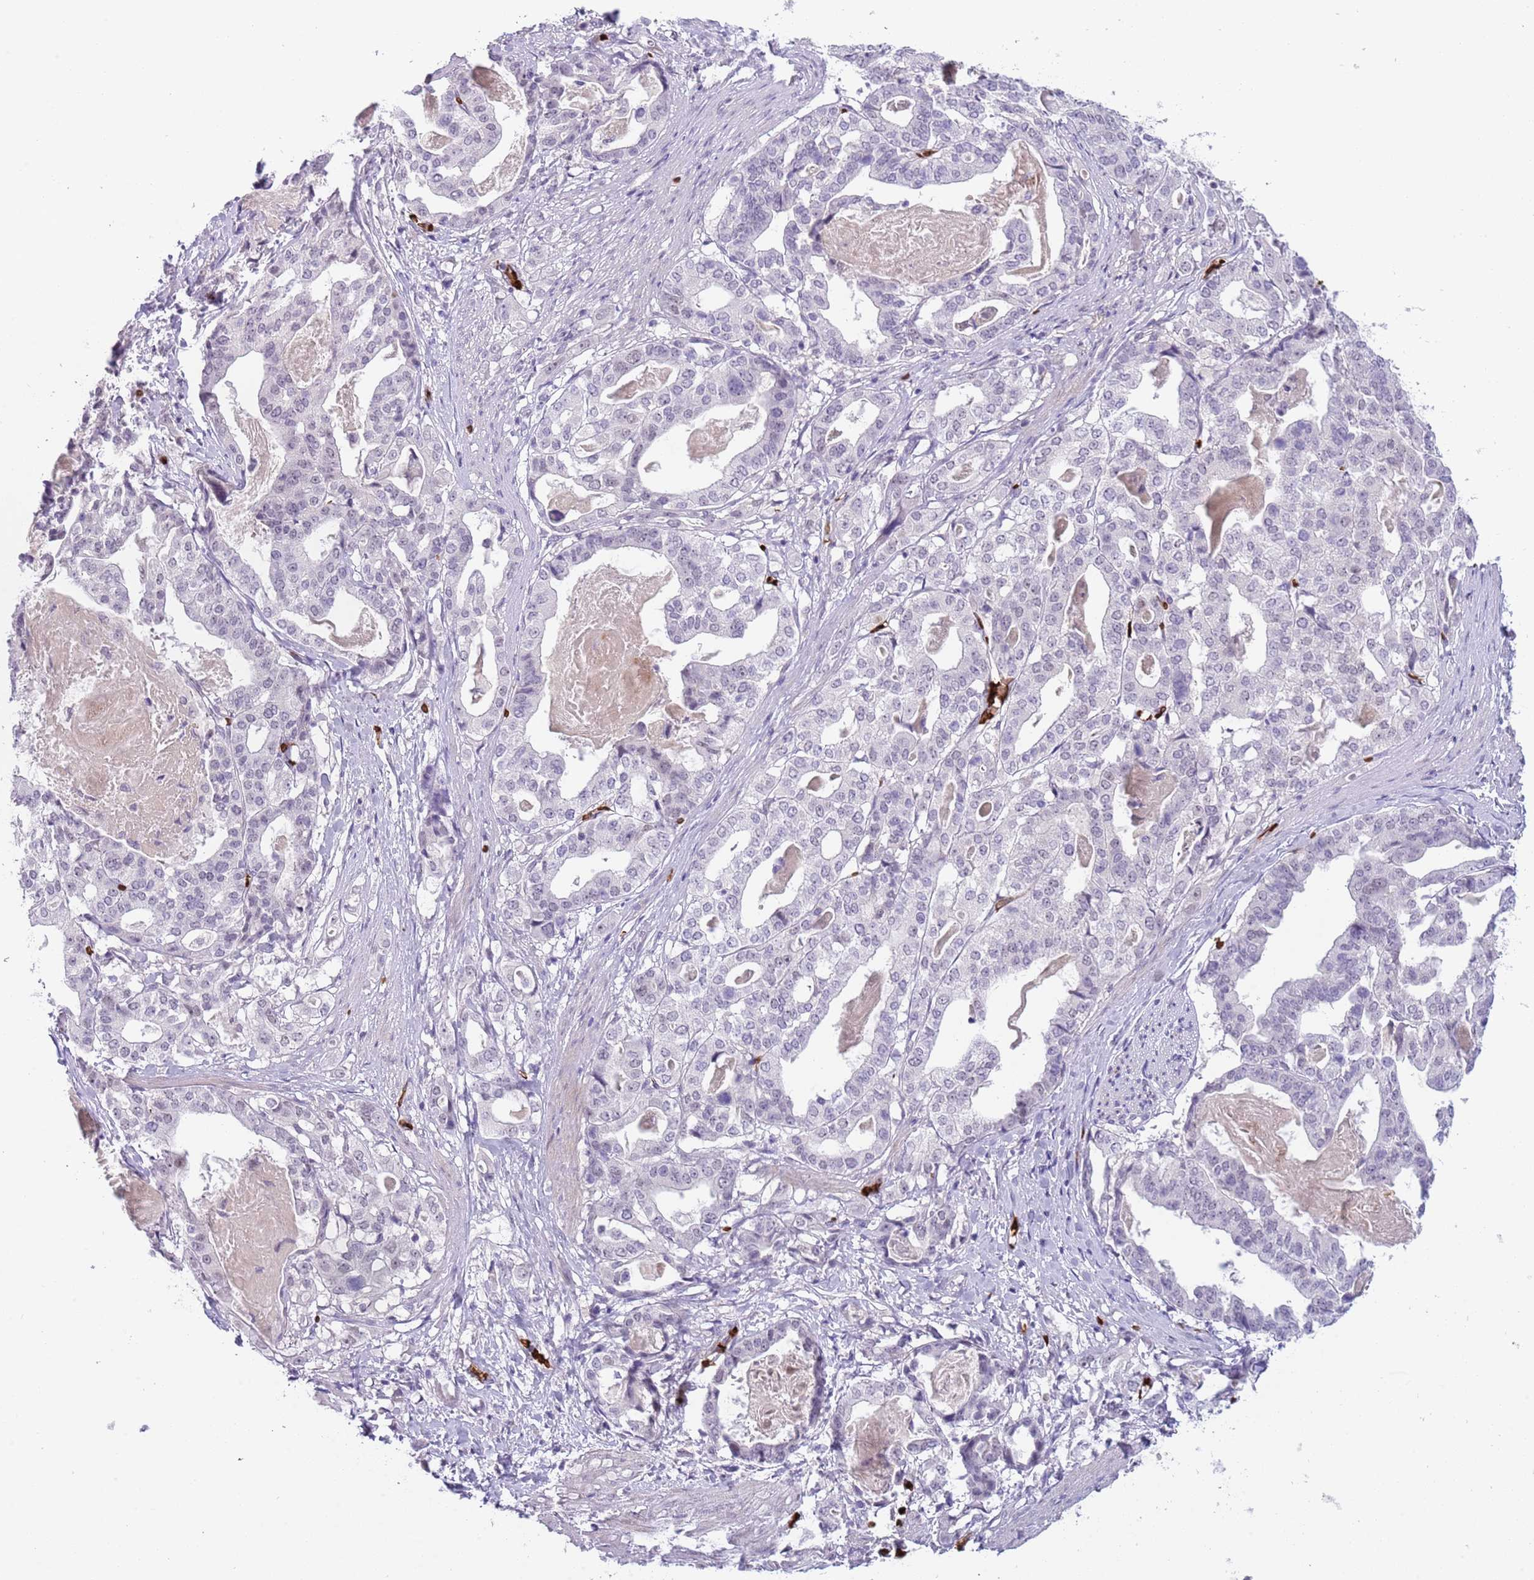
{"staining": {"intensity": "negative", "quantity": "none", "location": "none"}, "tissue": "stomach cancer", "cell_type": "Tumor cells", "image_type": "cancer", "snomed": [{"axis": "morphology", "description": "Adenocarcinoma, NOS"}, {"axis": "topography", "description": "Stomach"}], "caption": "This photomicrograph is of adenocarcinoma (stomach) stained with immunohistochemistry to label a protein in brown with the nuclei are counter-stained blue. There is no positivity in tumor cells.", "gene": "LYPD6B", "patient": {"sex": "male", "age": 48}}